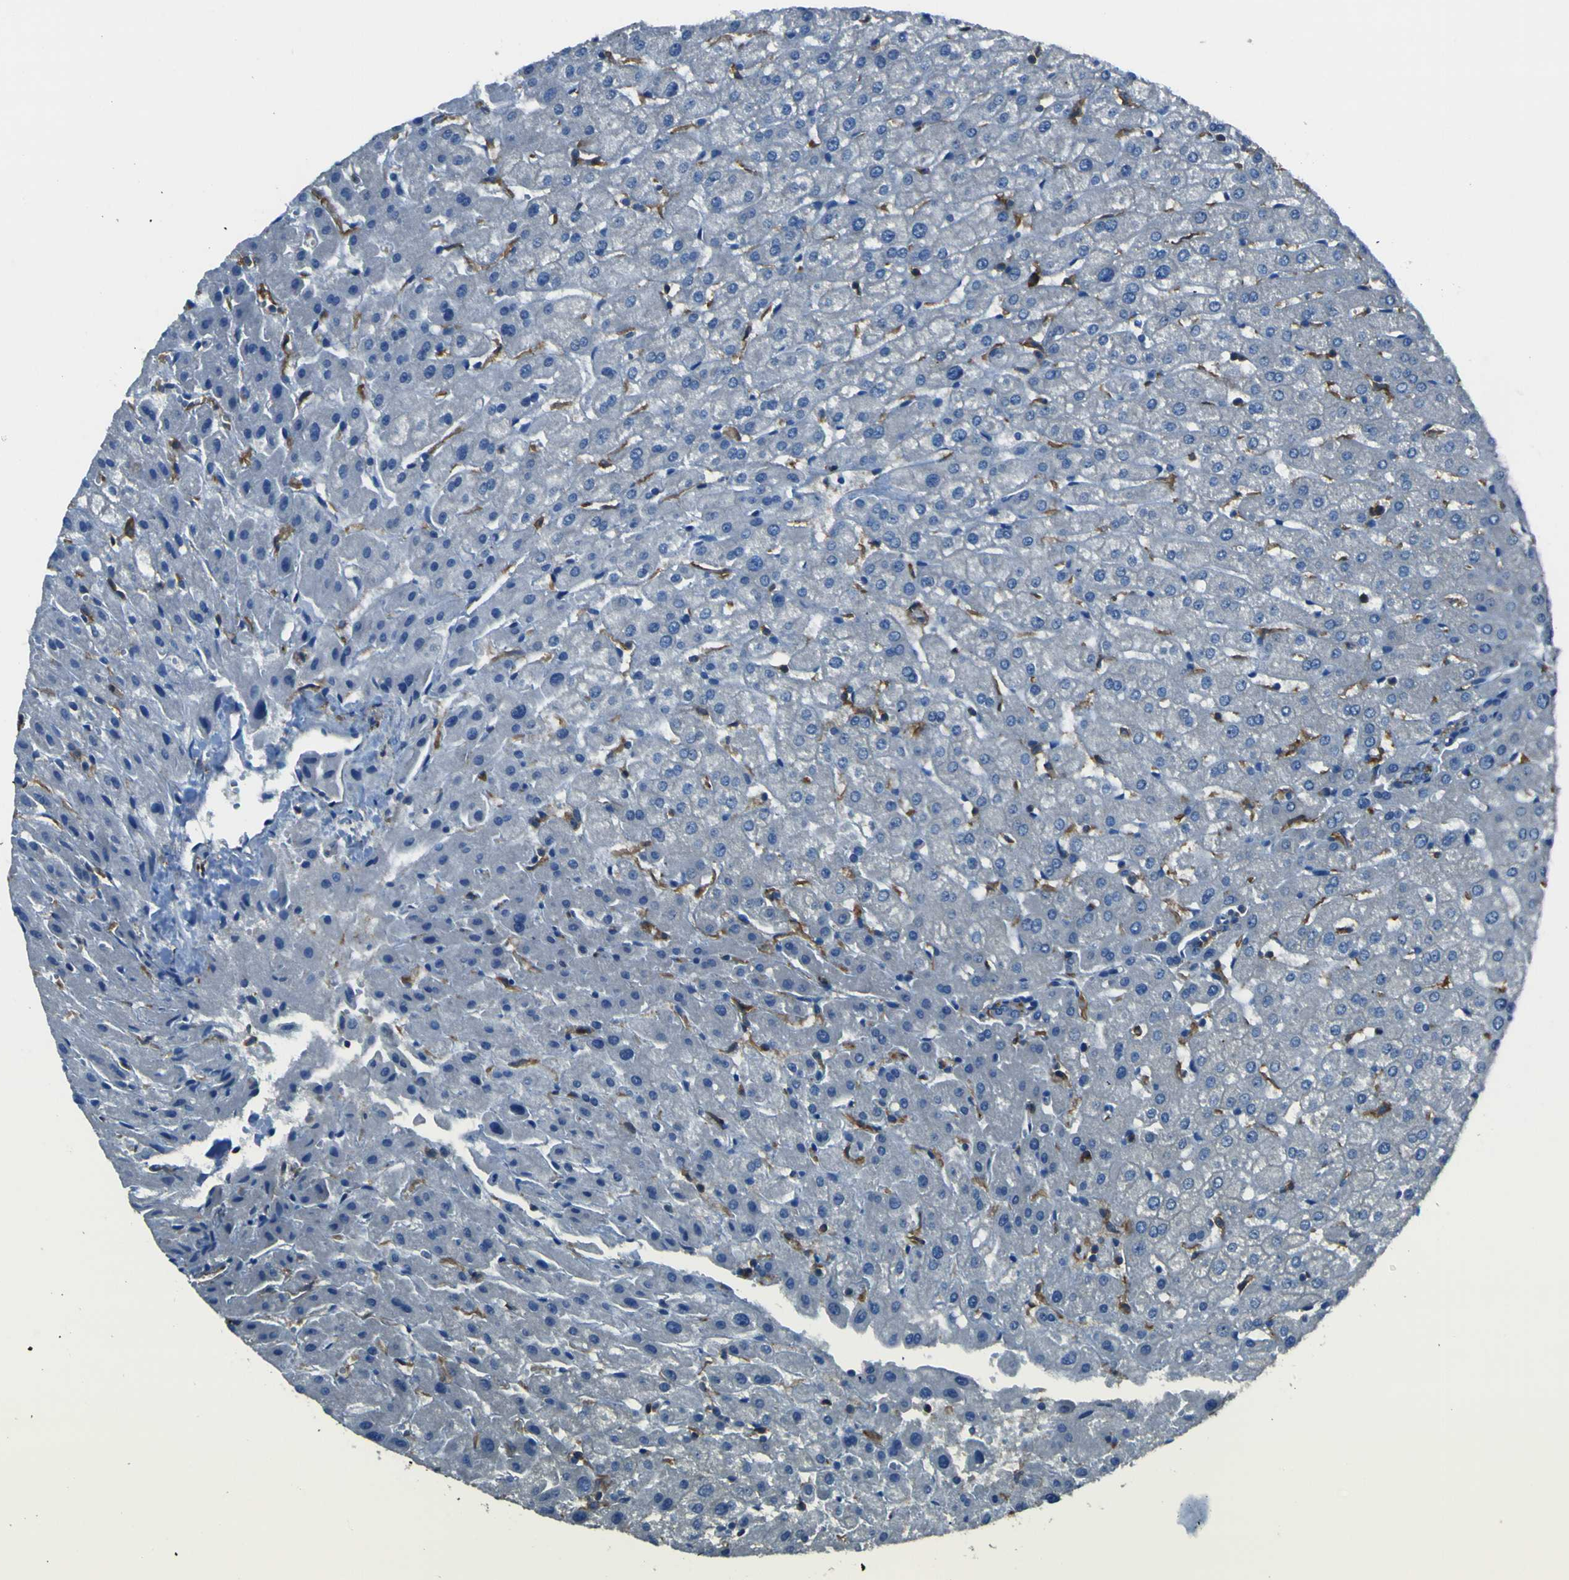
{"staining": {"intensity": "negative", "quantity": "none", "location": "none"}, "tissue": "liver", "cell_type": "Cholangiocytes", "image_type": "normal", "snomed": [{"axis": "morphology", "description": "Normal tissue, NOS"}, {"axis": "morphology", "description": "Fibrosis, NOS"}, {"axis": "topography", "description": "Liver"}], "caption": "An IHC micrograph of unremarkable liver is shown. There is no staining in cholangiocytes of liver. The staining was performed using DAB to visualize the protein expression in brown, while the nuclei were stained in blue with hematoxylin (Magnification: 20x).", "gene": "LAIR1", "patient": {"sex": "female", "age": 29}}